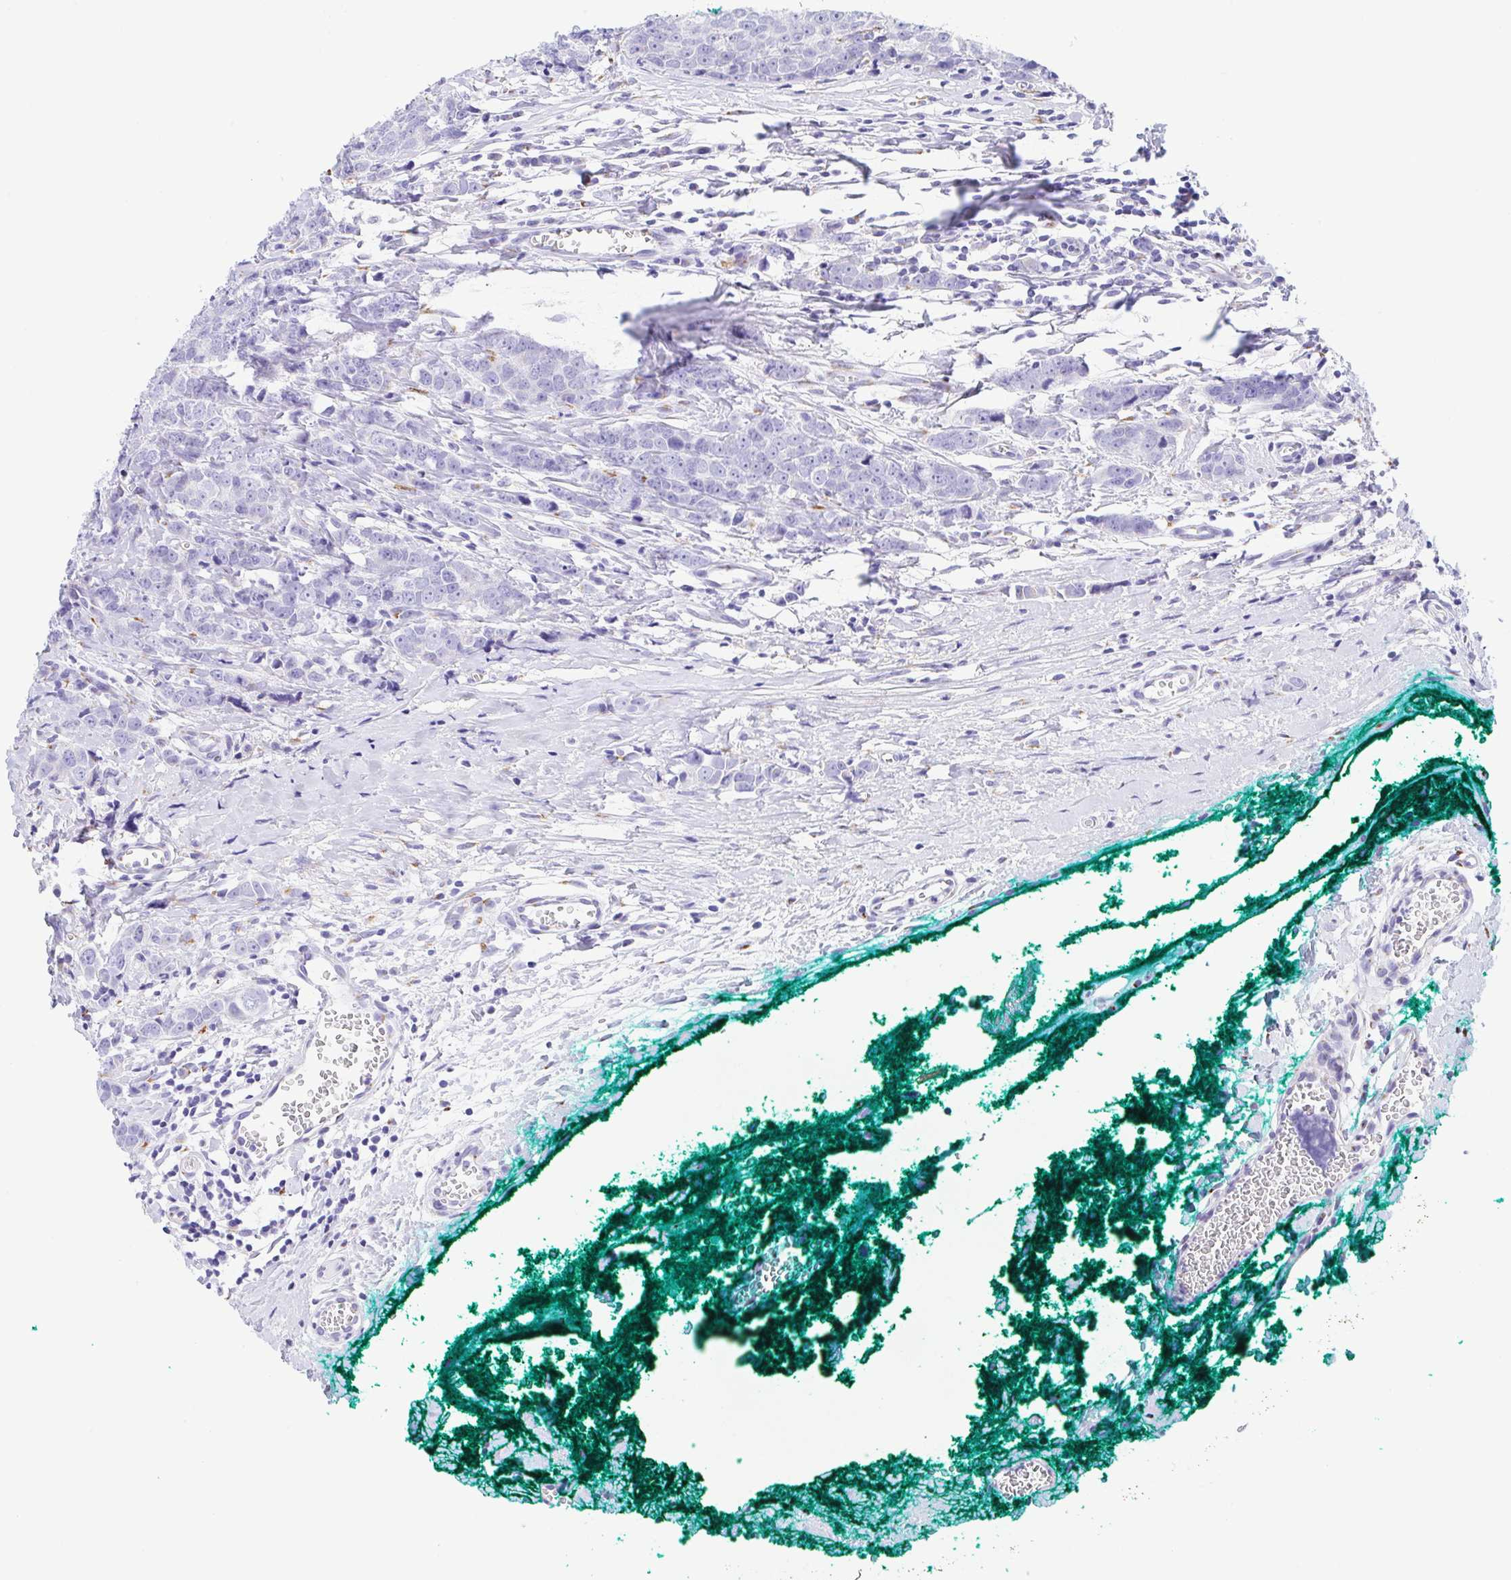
{"staining": {"intensity": "negative", "quantity": "none", "location": "none"}, "tissue": "breast cancer", "cell_type": "Tumor cells", "image_type": "cancer", "snomed": [{"axis": "morphology", "description": "Duct carcinoma"}, {"axis": "topography", "description": "Breast"}], "caption": "Tumor cells show no significant protein staining in breast cancer (intraductal carcinoma).", "gene": "SULT1B1", "patient": {"sex": "female", "age": 80}}